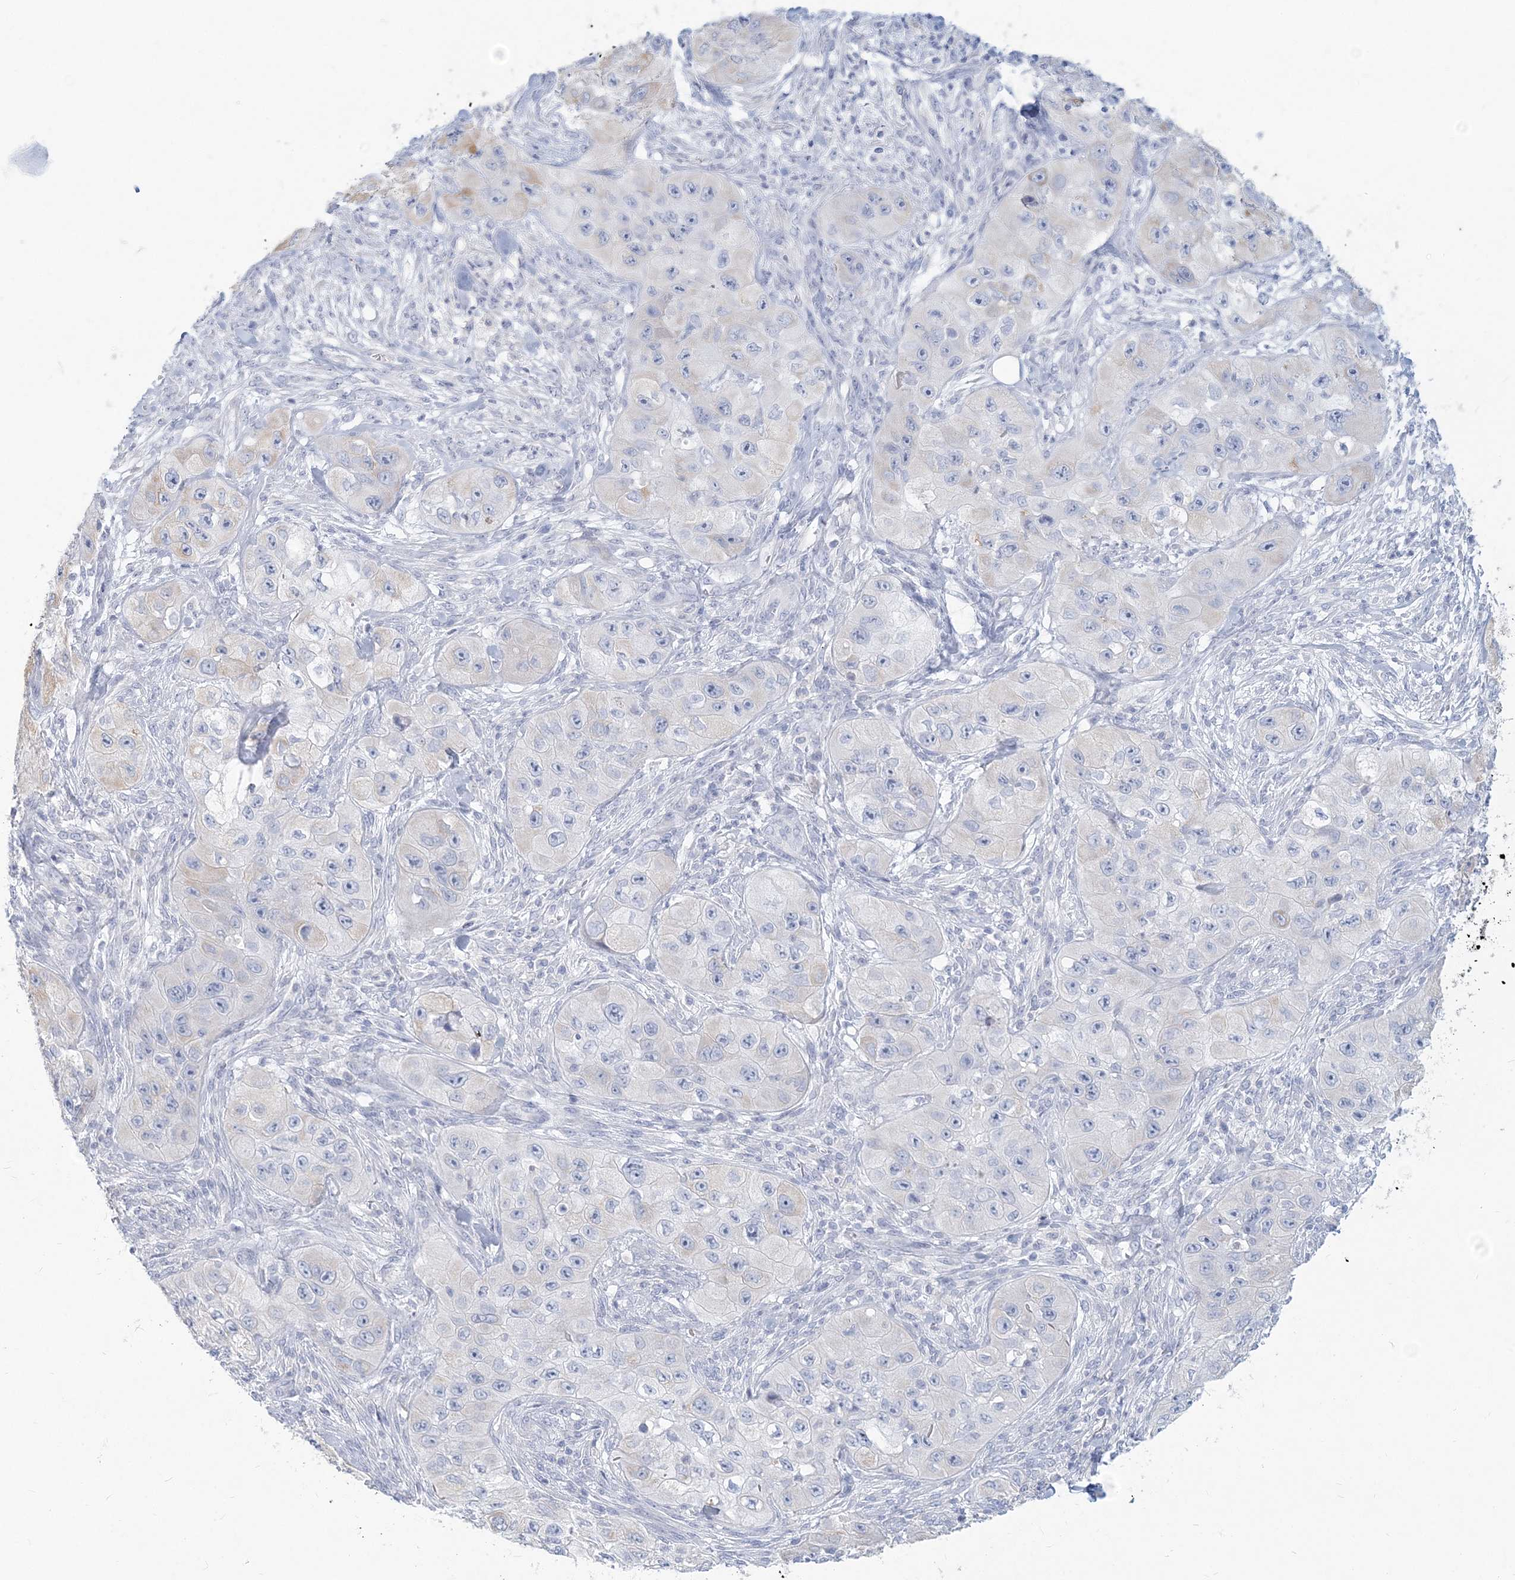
{"staining": {"intensity": "negative", "quantity": "none", "location": "none"}, "tissue": "skin cancer", "cell_type": "Tumor cells", "image_type": "cancer", "snomed": [{"axis": "morphology", "description": "Squamous cell carcinoma, NOS"}, {"axis": "topography", "description": "Skin"}, {"axis": "topography", "description": "Subcutis"}], "caption": "Micrograph shows no significant protein expression in tumor cells of squamous cell carcinoma (skin). (DAB (3,3'-diaminobenzidine) immunohistochemistry with hematoxylin counter stain).", "gene": "CSN1S1", "patient": {"sex": "male", "age": 73}}